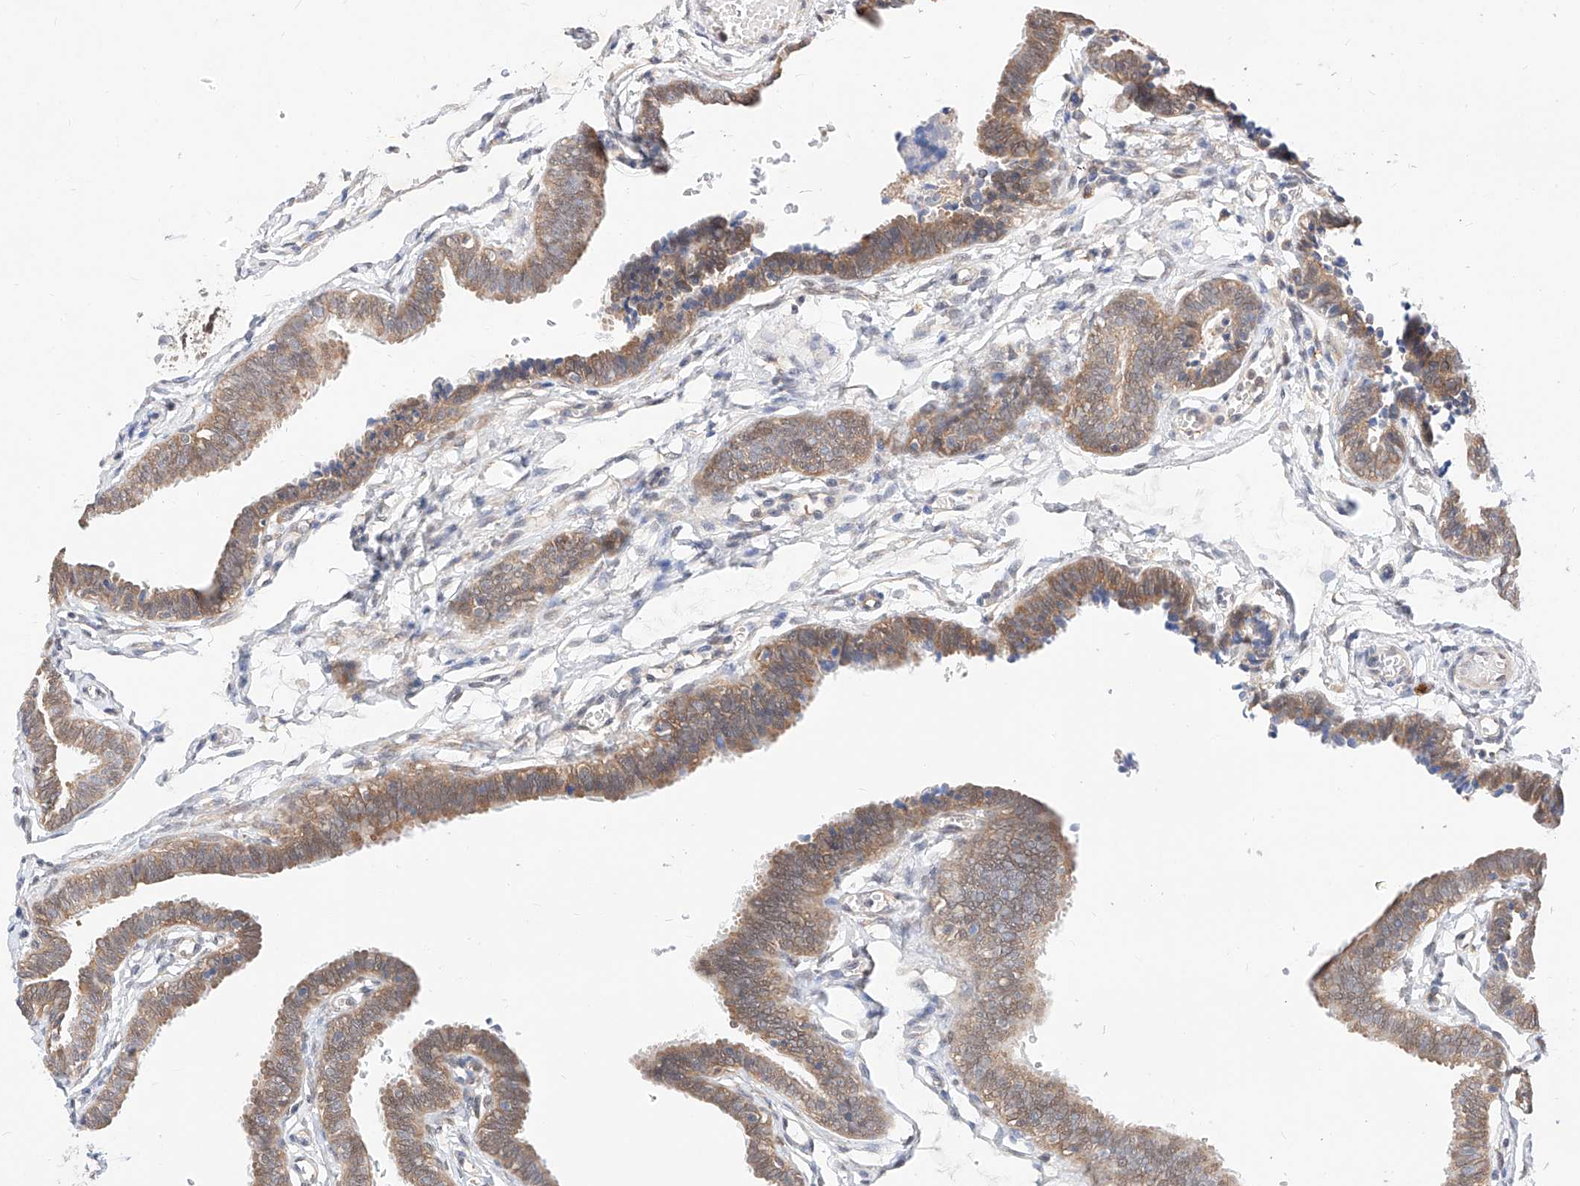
{"staining": {"intensity": "moderate", "quantity": ">75%", "location": "cytoplasmic/membranous"}, "tissue": "fallopian tube", "cell_type": "Glandular cells", "image_type": "normal", "snomed": [{"axis": "morphology", "description": "Normal tissue, NOS"}, {"axis": "topography", "description": "Fallopian tube"}, {"axis": "topography", "description": "Ovary"}], "caption": "Immunohistochemistry (IHC) micrograph of benign human fallopian tube stained for a protein (brown), which demonstrates medium levels of moderate cytoplasmic/membranous positivity in about >75% of glandular cells.", "gene": "ZSCAN4", "patient": {"sex": "female", "age": 23}}